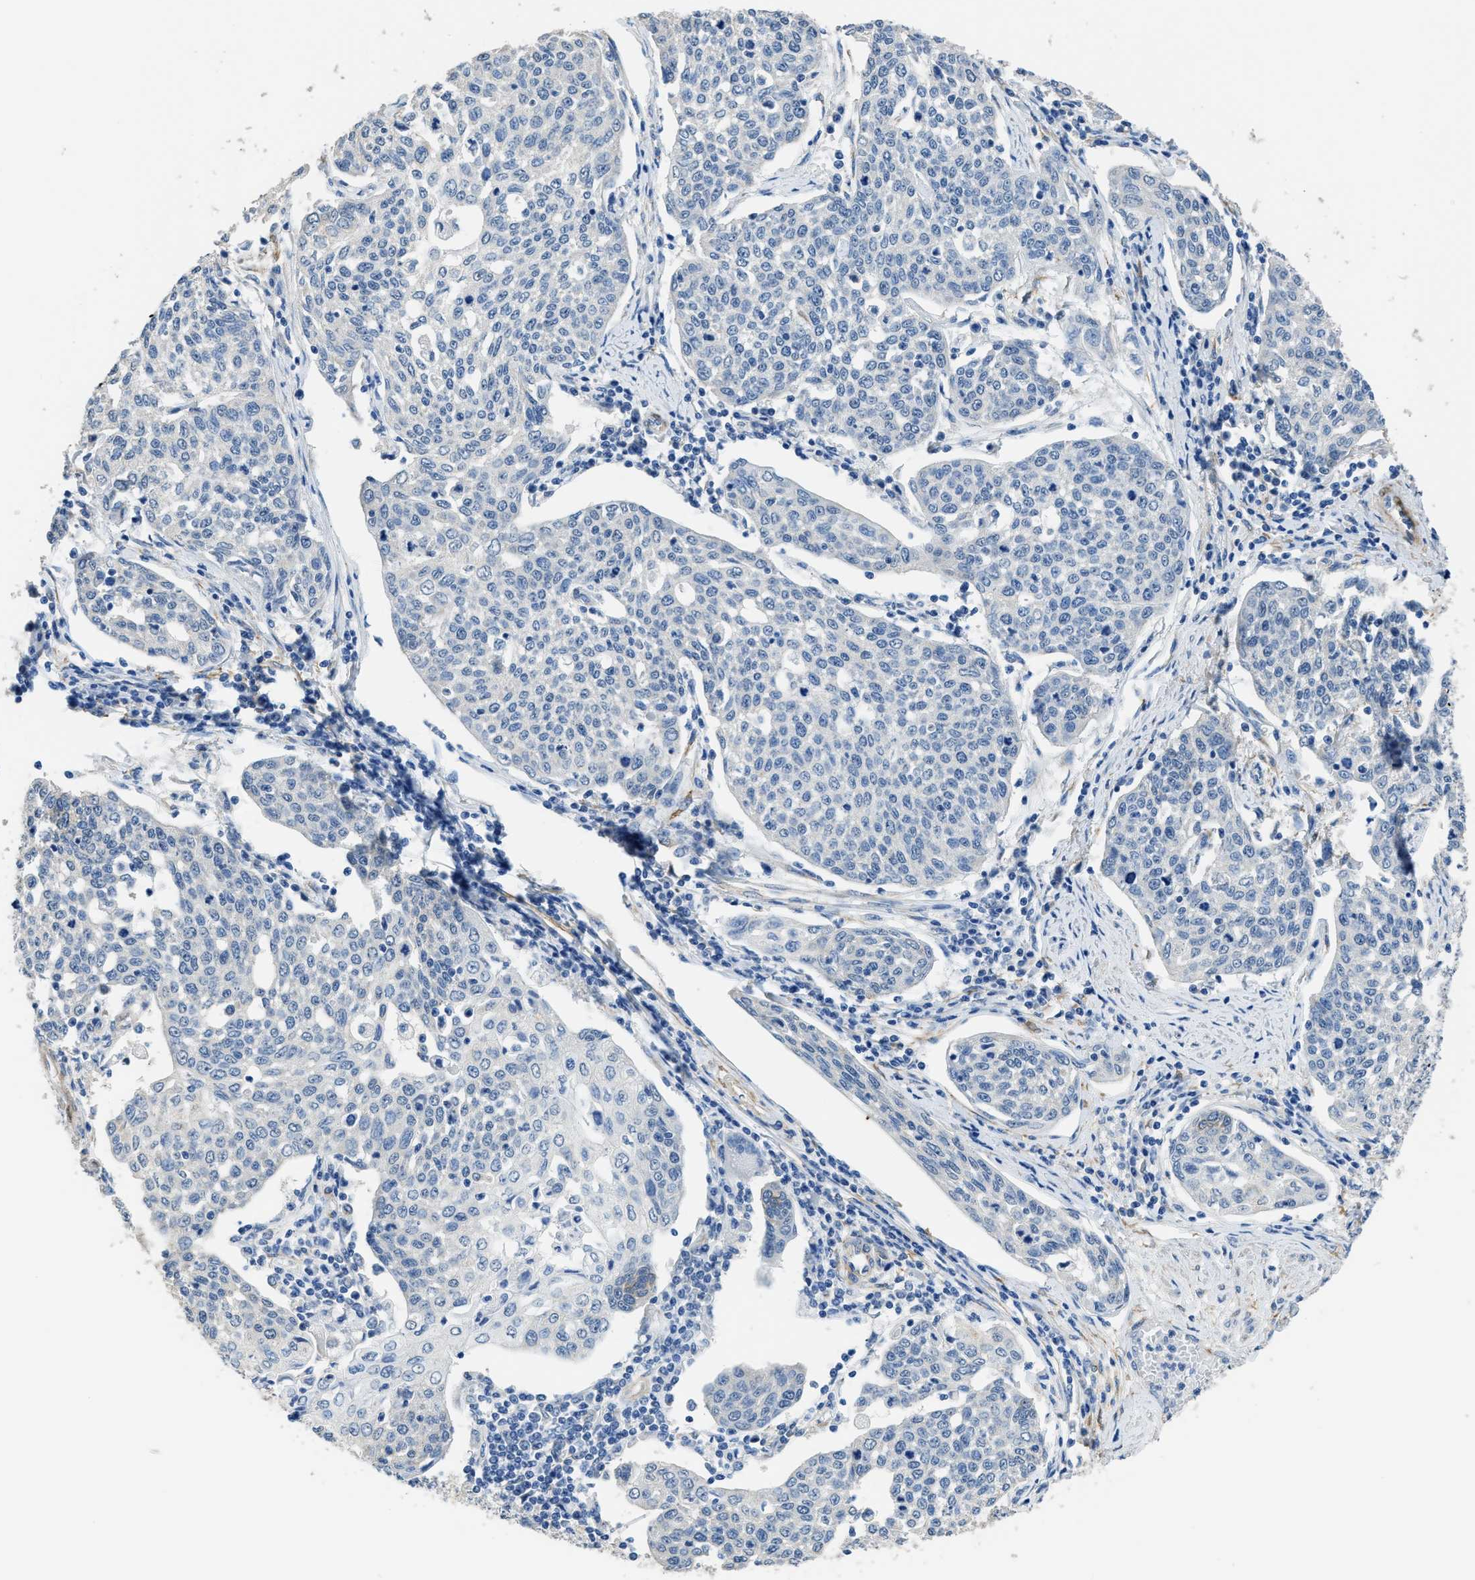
{"staining": {"intensity": "negative", "quantity": "none", "location": "none"}, "tissue": "cervical cancer", "cell_type": "Tumor cells", "image_type": "cancer", "snomed": [{"axis": "morphology", "description": "Squamous cell carcinoma, NOS"}, {"axis": "topography", "description": "Cervix"}], "caption": "The immunohistochemistry (IHC) histopathology image has no significant staining in tumor cells of cervical cancer tissue.", "gene": "ZSWIM5", "patient": {"sex": "female", "age": 34}}